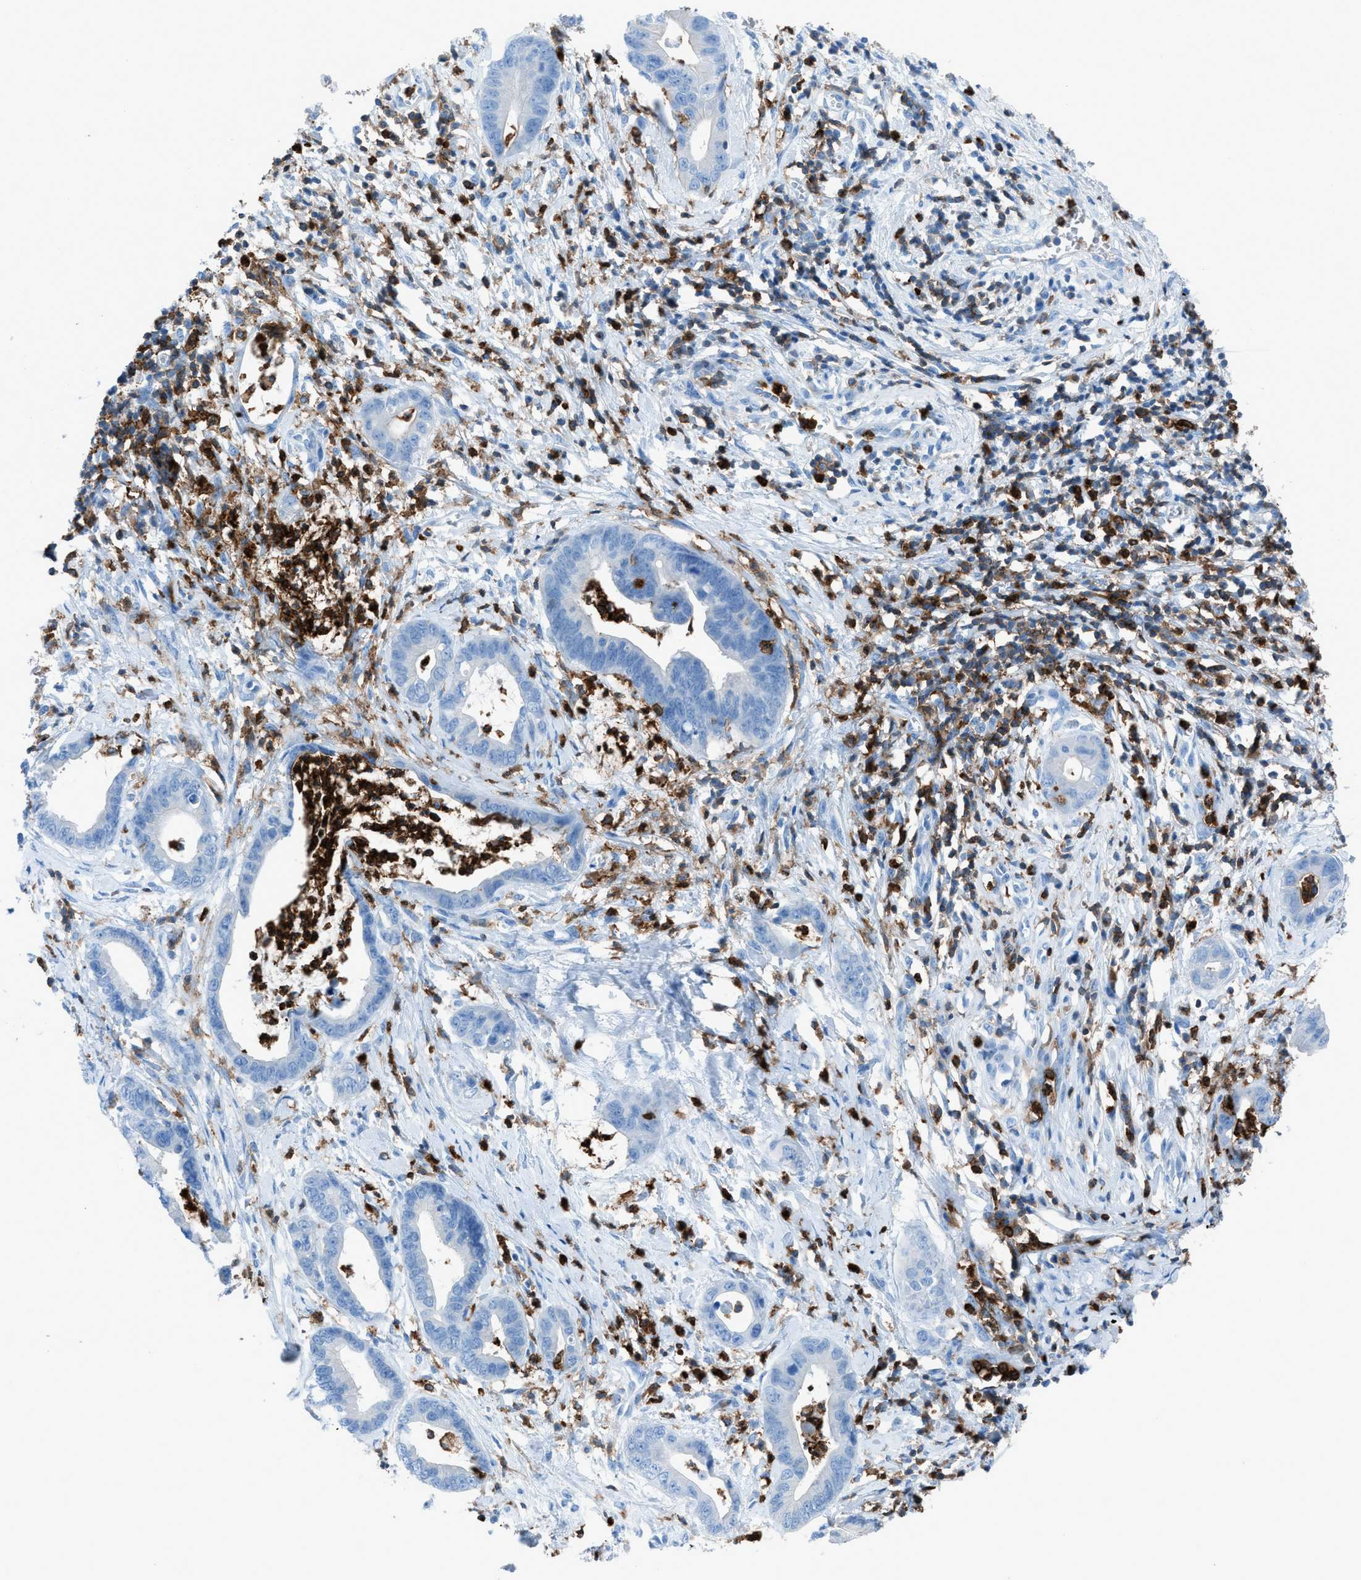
{"staining": {"intensity": "negative", "quantity": "none", "location": "none"}, "tissue": "cervical cancer", "cell_type": "Tumor cells", "image_type": "cancer", "snomed": [{"axis": "morphology", "description": "Adenocarcinoma, NOS"}, {"axis": "topography", "description": "Cervix"}], "caption": "Immunohistochemical staining of human cervical cancer (adenocarcinoma) exhibits no significant positivity in tumor cells.", "gene": "ITGB2", "patient": {"sex": "female", "age": 44}}